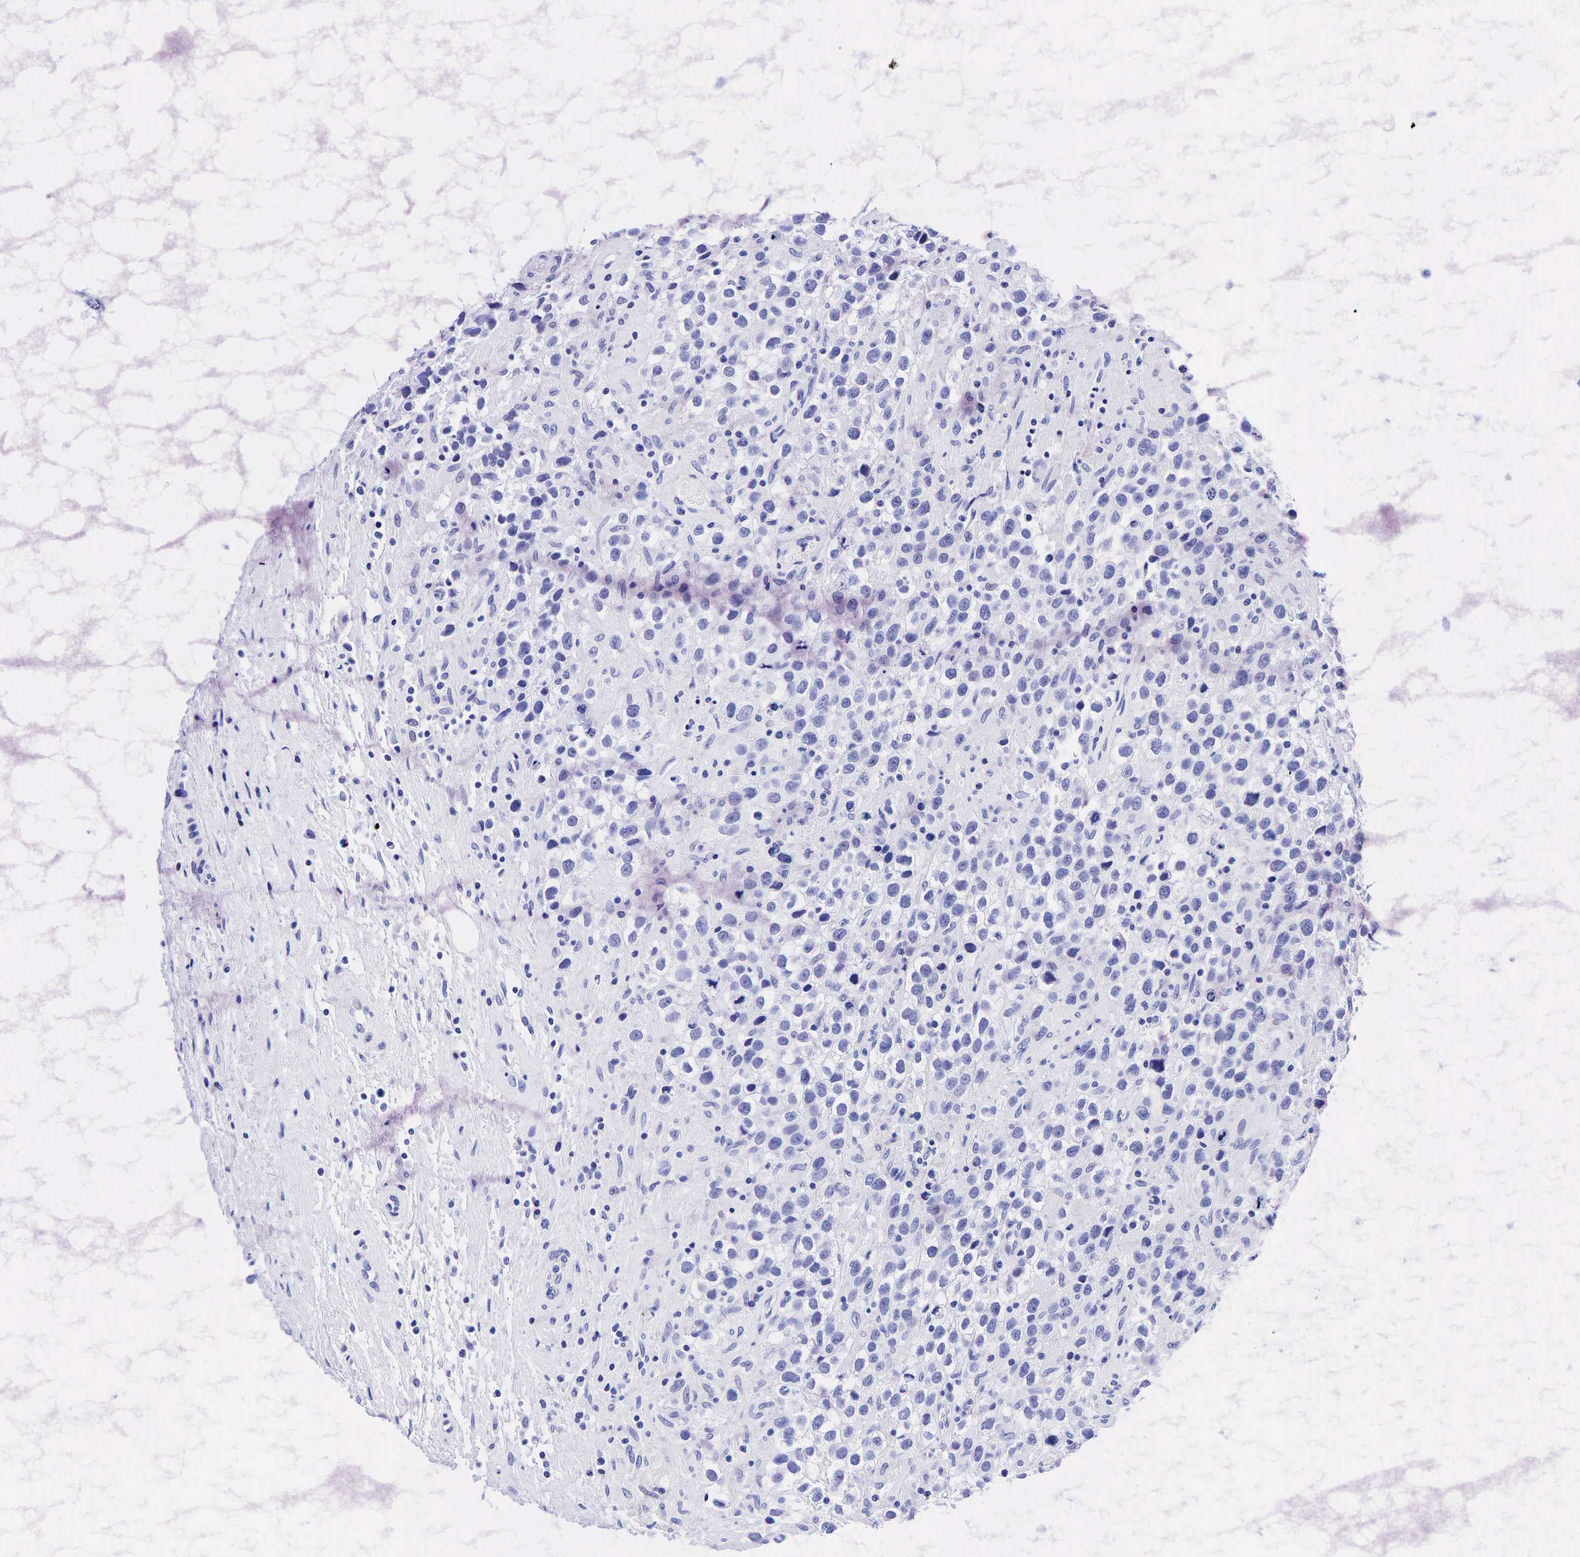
{"staining": {"intensity": "negative", "quantity": "none", "location": "none"}, "tissue": "testis cancer", "cell_type": "Tumor cells", "image_type": "cancer", "snomed": [{"axis": "morphology", "description": "Seminoma, NOS"}, {"axis": "topography", "description": "Testis"}], "caption": "A high-resolution micrograph shows immunohistochemistry staining of seminoma (testis), which shows no significant staining in tumor cells.", "gene": "ESR1", "patient": {"sex": "male", "age": 43}}